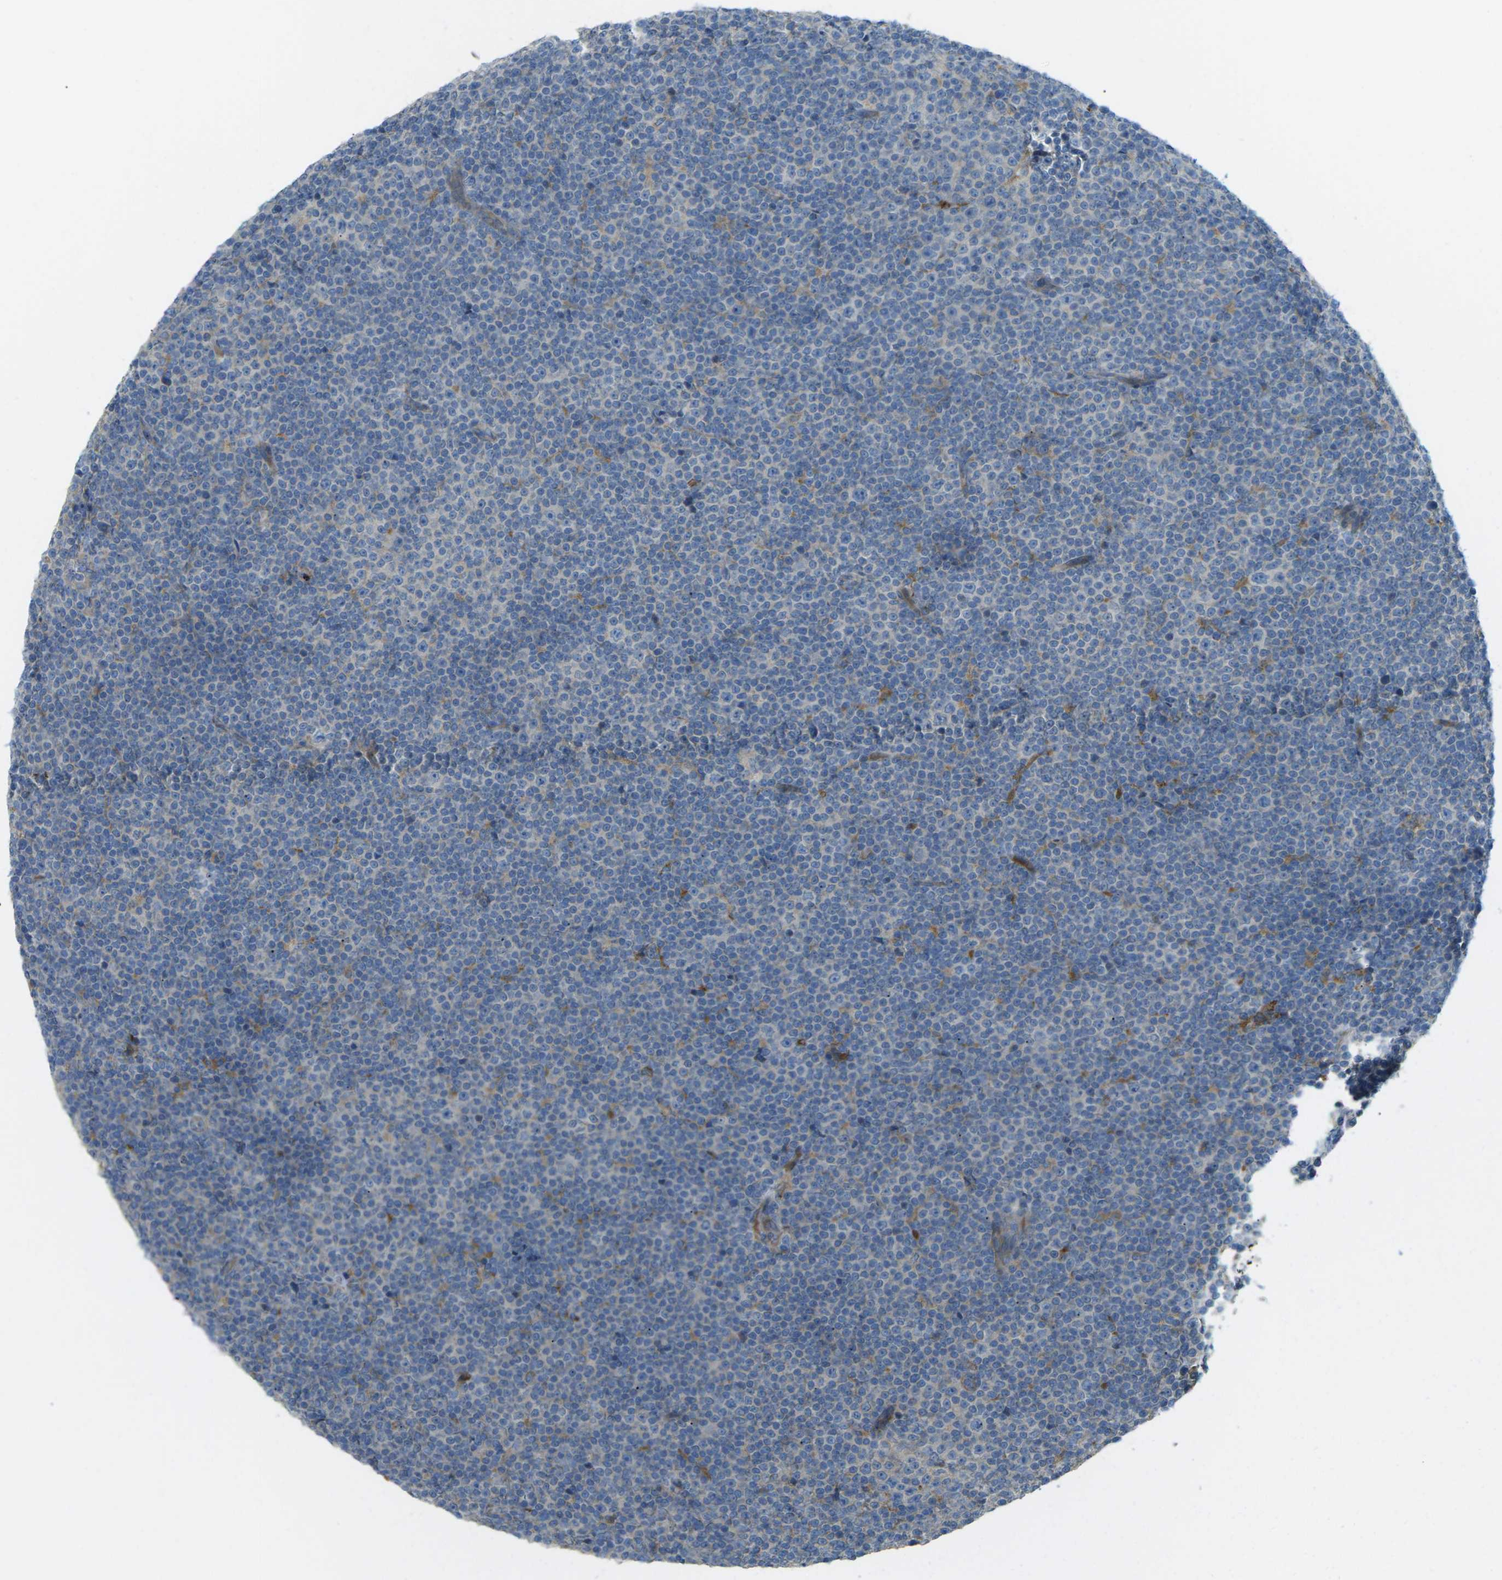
{"staining": {"intensity": "negative", "quantity": "none", "location": "none"}, "tissue": "lymphoma", "cell_type": "Tumor cells", "image_type": "cancer", "snomed": [{"axis": "morphology", "description": "Malignant lymphoma, non-Hodgkin's type, Low grade"}, {"axis": "topography", "description": "Lymph node"}], "caption": "An image of human lymphoma is negative for staining in tumor cells.", "gene": "MYLK4", "patient": {"sex": "female", "age": 67}}